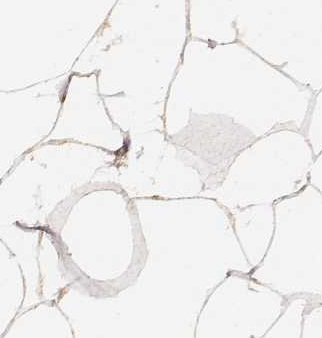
{"staining": {"intensity": "moderate", "quantity": ">75%", "location": "cytoplasmic/membranous"}, "tissue": "breast", "cell_type": "Adipocytes", "image_type": "normal", "snomed": [{"axis": "morphology", "description": "Normal tissue, NOS"}, {"axis": "topography", "description": "Breast"}], "caption": "About >75% of adipocytes in unremarkable human breast display moderate cytoplasmic/membranous protein positivity as visualized by brown immunohistochemical staining.", "gene": "CARS1", "patient": {"sex": "female", "age": 32}}